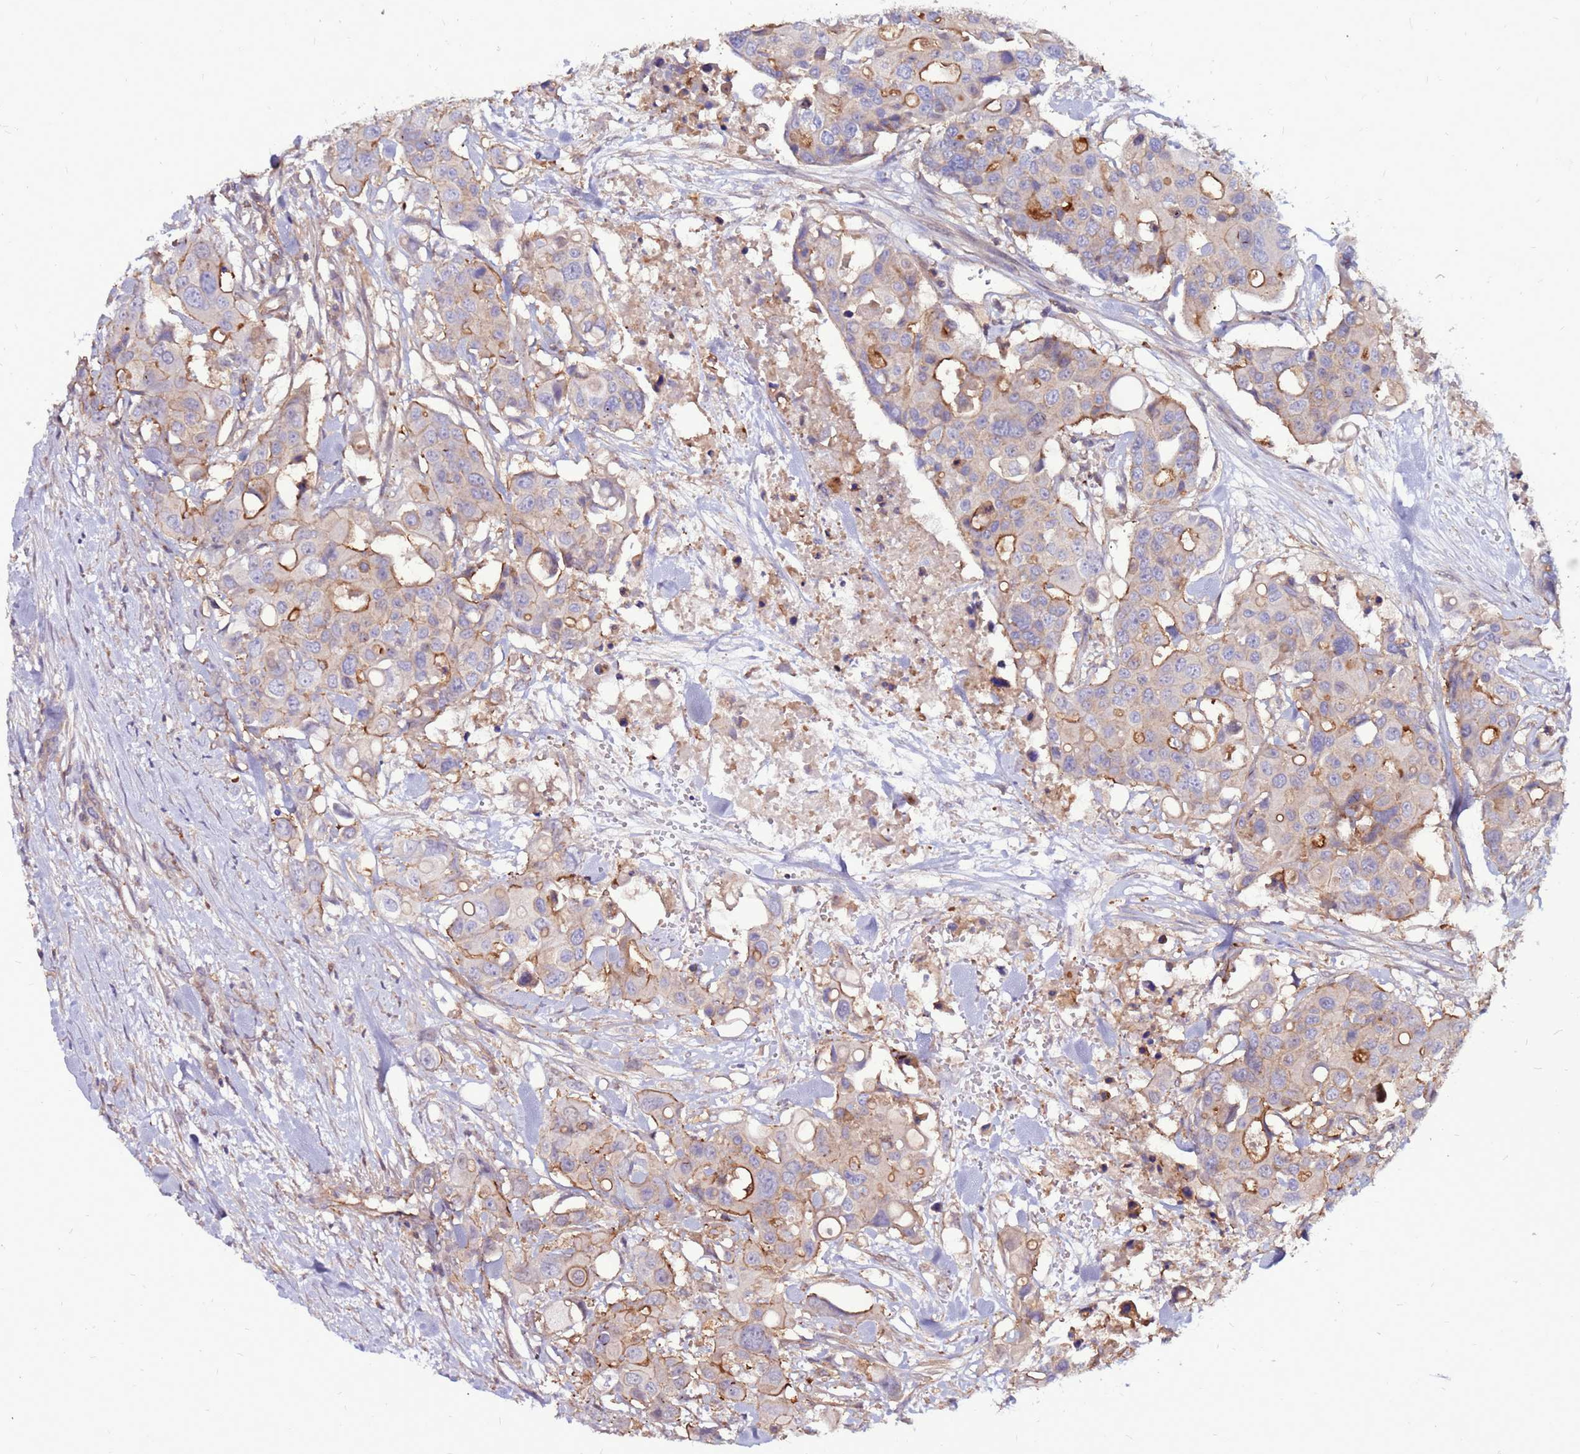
{"staining": {"intensity": "strong", "quantity": "<25%", "location": "cytoplasmic/membranous"}, "tissue": "colorectal cancer", "cell_type": "Tumor cells", "image_type": "cancer", "snomed": [{"axis": "morphology", "description": "Adenocarcinoma, NOS"}, {"axis": "topography", "description": "Colon"}], "caption": "This photomicrograph shows immunohistochemistry staining of human colorectal cancer (adenocarcinoma), with medium strong cytoplasmic/membranous expression in about <25% of tumor cells.", "gene": "NRN1L", "patient": {"sex": "male", "age": 77}}